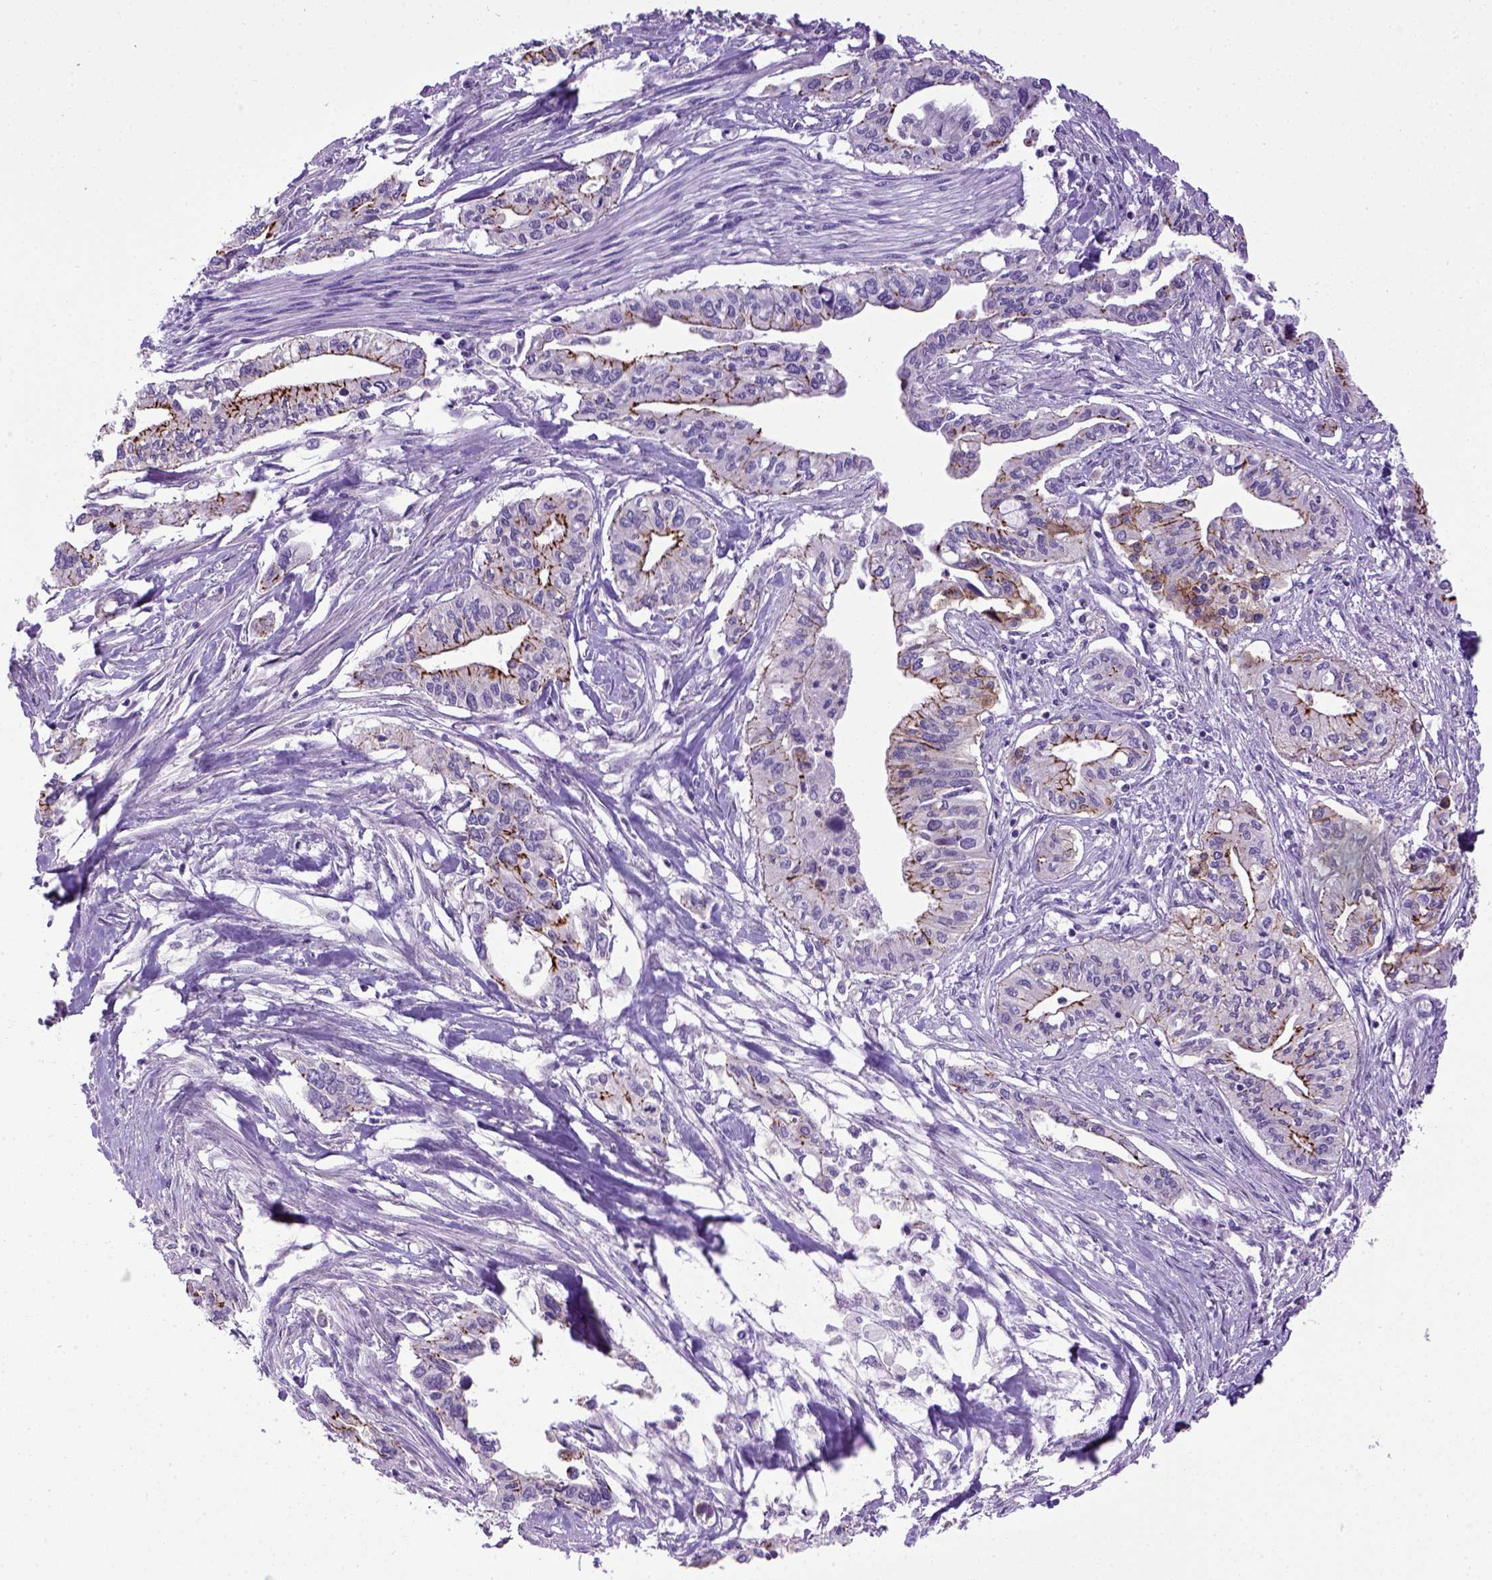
{"staining": {"intensity": "strong", "quantity": "<25%", "location": "cytoplasmic/membranous"}, "tissue": "pancreatic cancer", "cell_type": "Tumor cells", "image_type": "cancer", "snomed": [{"axis": "morphology", "description": "Adenocarcinoma, NOS"}, {"axis": "topography", "description": "Pancreas"}], "caption": "Tumor cells show medium levels of strong cytoplasmic/membranous staining in about <25% of cells in human pancreatic cancer.", "gene": "CDH1", "patient": {"sex": "male", "age": 60}}